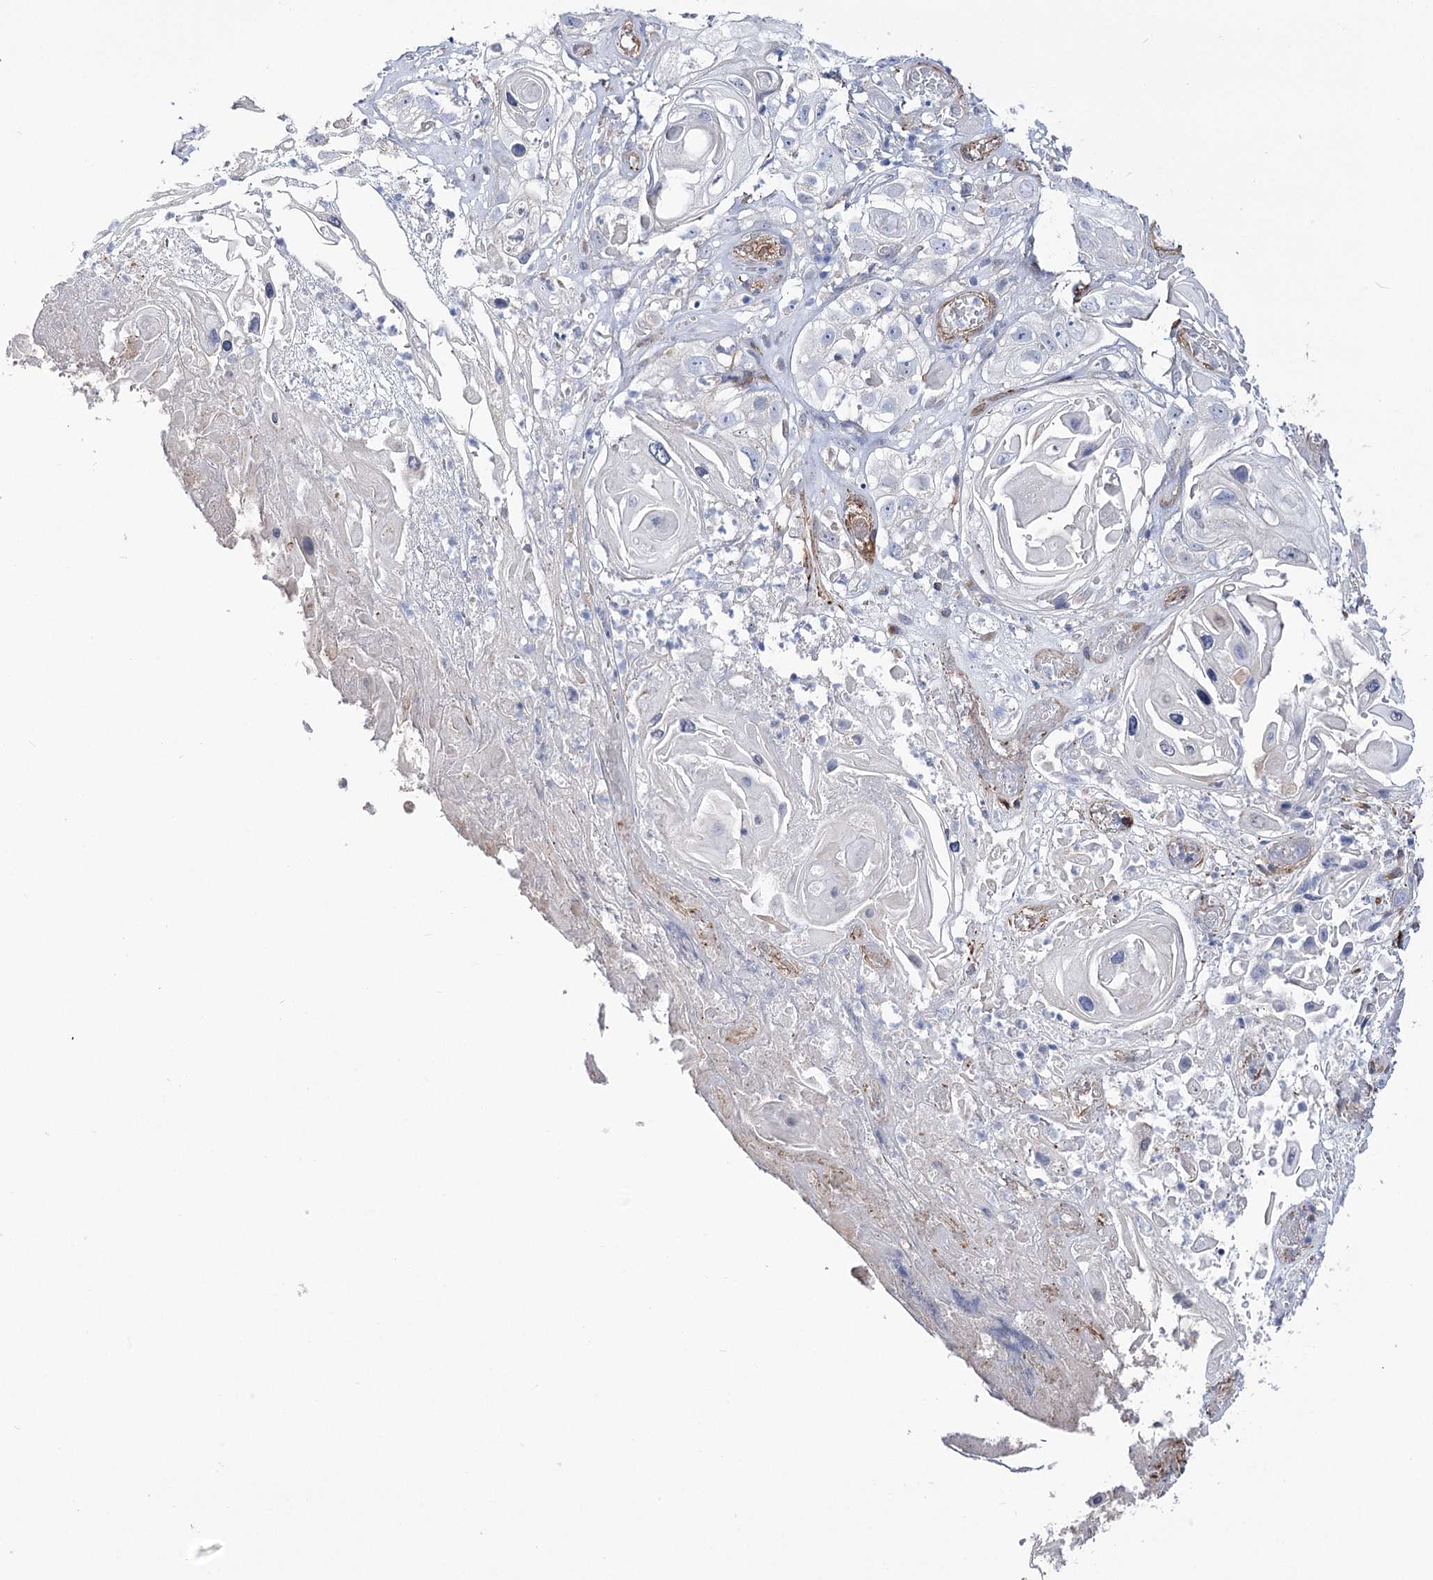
{"staining": {"intensity": "negative", "quantity": "none", "location": "none"}, "tissue": "skin cancer", "cell_type": "Tumor cells", "image_type": "cancer", "snomed": [{"axis": "morphology", "description": "Squamous cell carcinoma, NOS"}, {"axis": "topography", "description": "Skin"}], "caption": "High power microscopy image of an immunohistochemistry (IHC) image of skin cancer, revealing no significant positivity in tumor cells. (DAB immunohistochemistry, high magnification).", "gene": "WASHC3", "patient": {"sex": "male", "age": 55}}